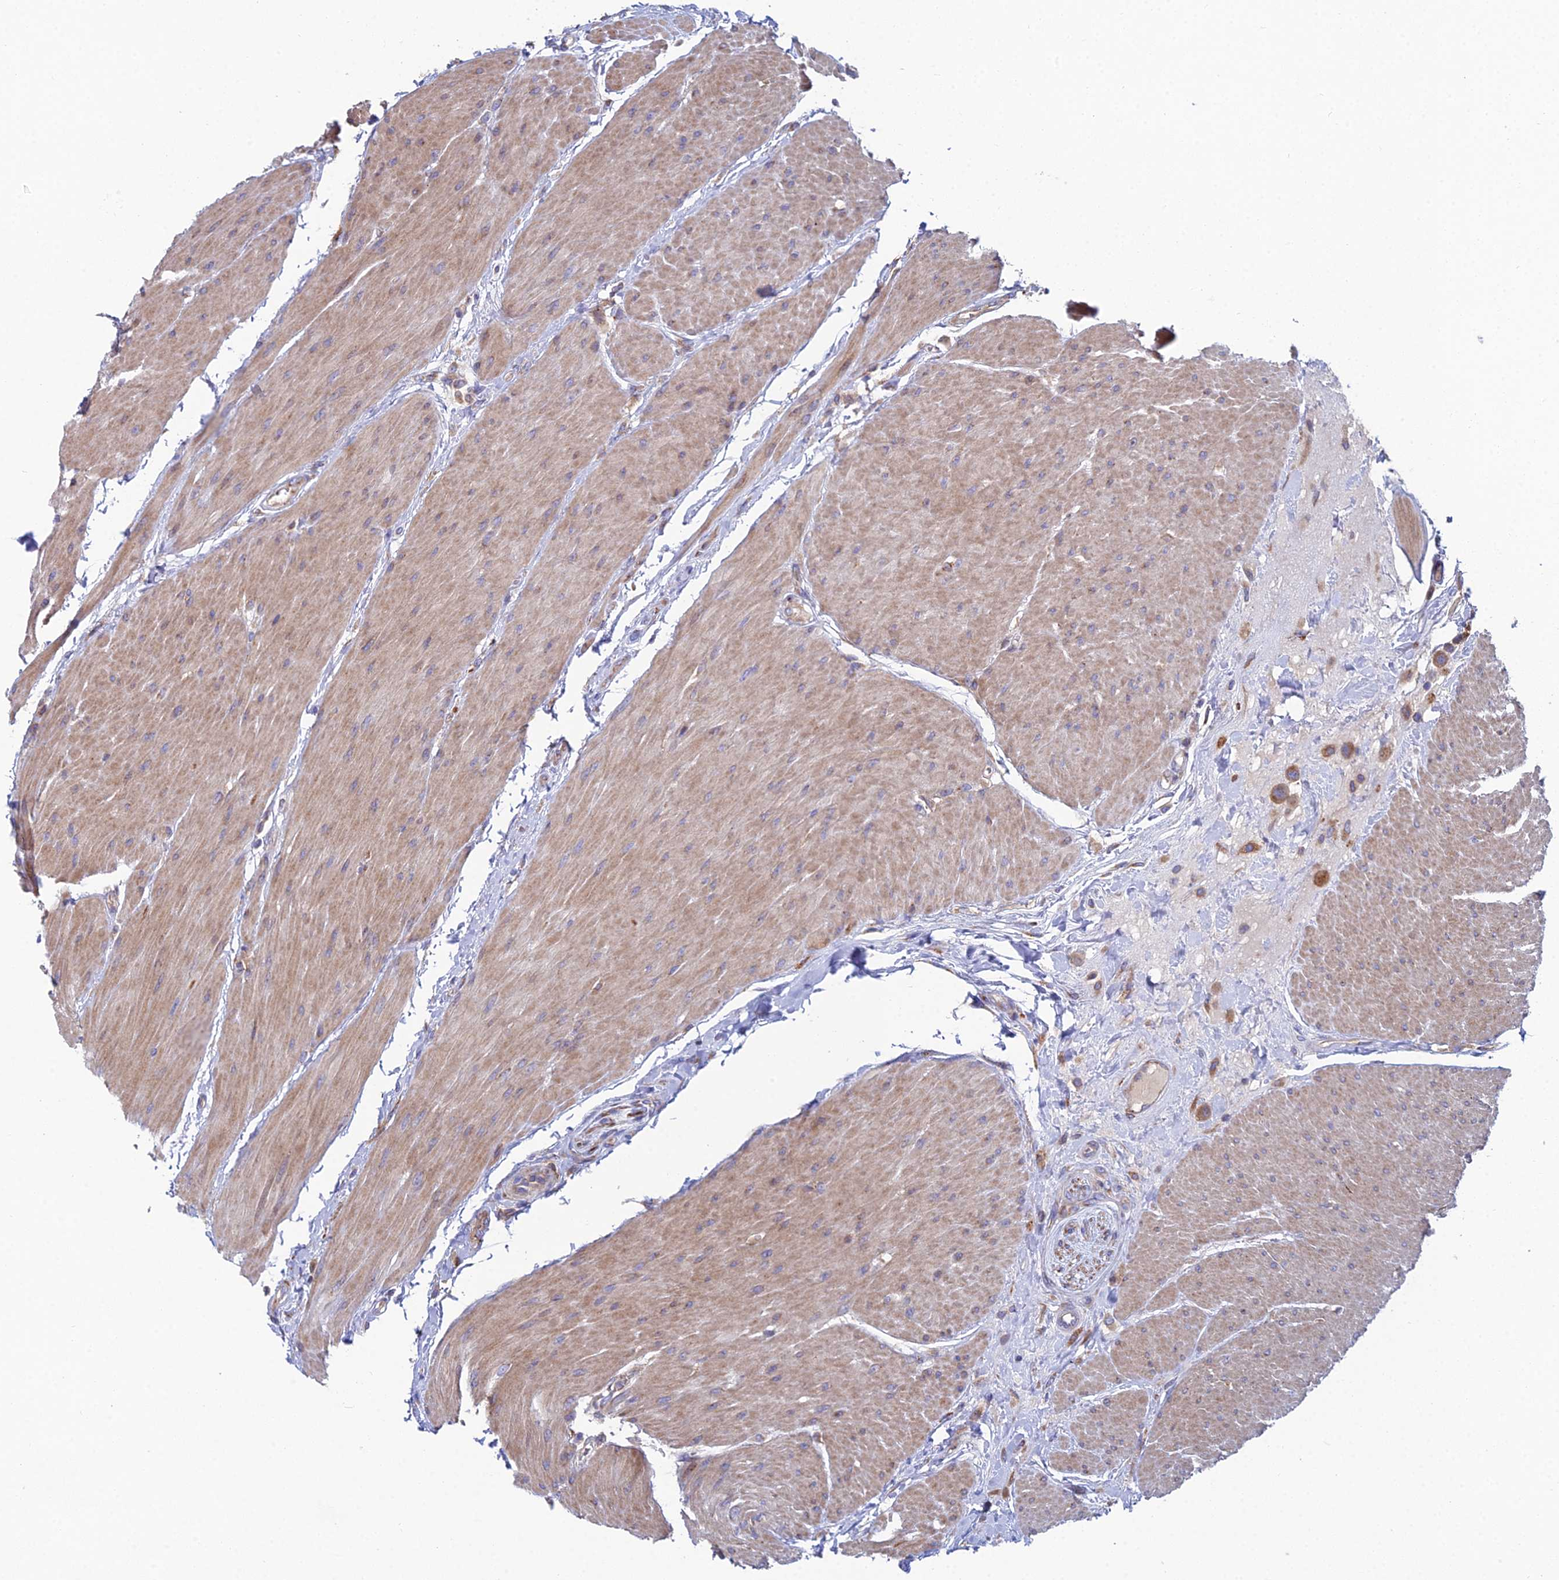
{"staining": {"intensity": "moderate", "quantity": ">75%", "location": "cytoplasmic/membranous"}, "tissue": "urothelial cancer", "cell_type": "Tumor cells", "image_type": "cancer", "snomed": [{"axis": "morphology", "description": "Urothelial carcinoma, High grade"}, {"axis": "topography", "description": "Urinary bladder"}], "caption": "Protein analysis of high-grade urothelial carcinoma tissue displays moderate cytoplasmic/membranous positivity in about >75% of tumor cells. Nuclei are stained in blue.", "gene": "CLCN3", "patient": {"sex": "male", "age": 50}}